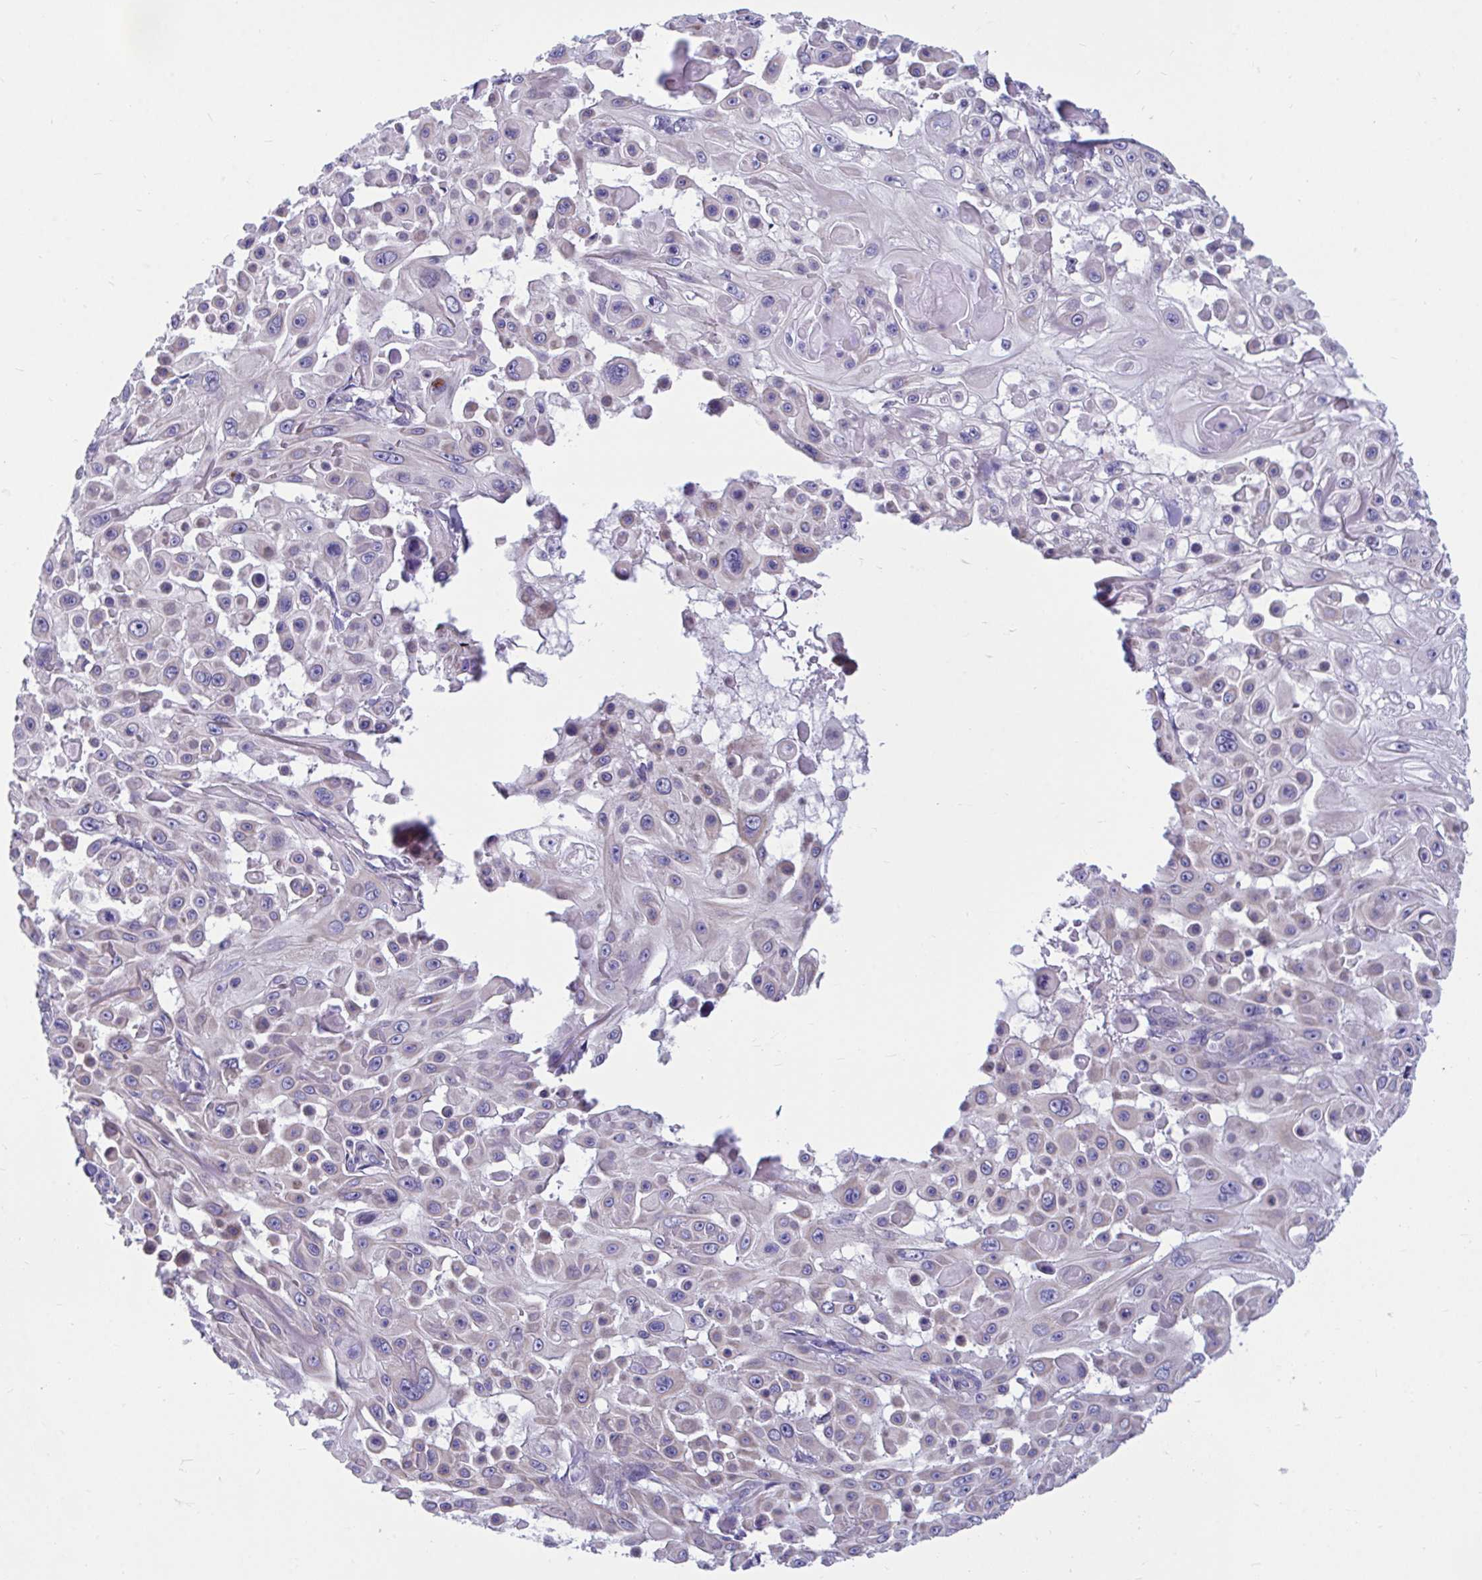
{"staining": {"intensity": "negative", "quantity": "none", "location": "none"}, "tissue": "skin cancer", "cell_type": "Tumor cells", "image_type": "cancer", "snomed": [{"axis": "morphology", "description": "Squamous cell carcinoma, NOS"}, {"axis": "topography", "description": "Skin"}], "caption": "DAB (3,3'-diaminobenzidine) immunohistochemical staining of squamous cell carcinoma (skin) displays no significant expression in tumor cells.", "gene": "WBP1", "patient": {"sex": "male", "age": 91}}